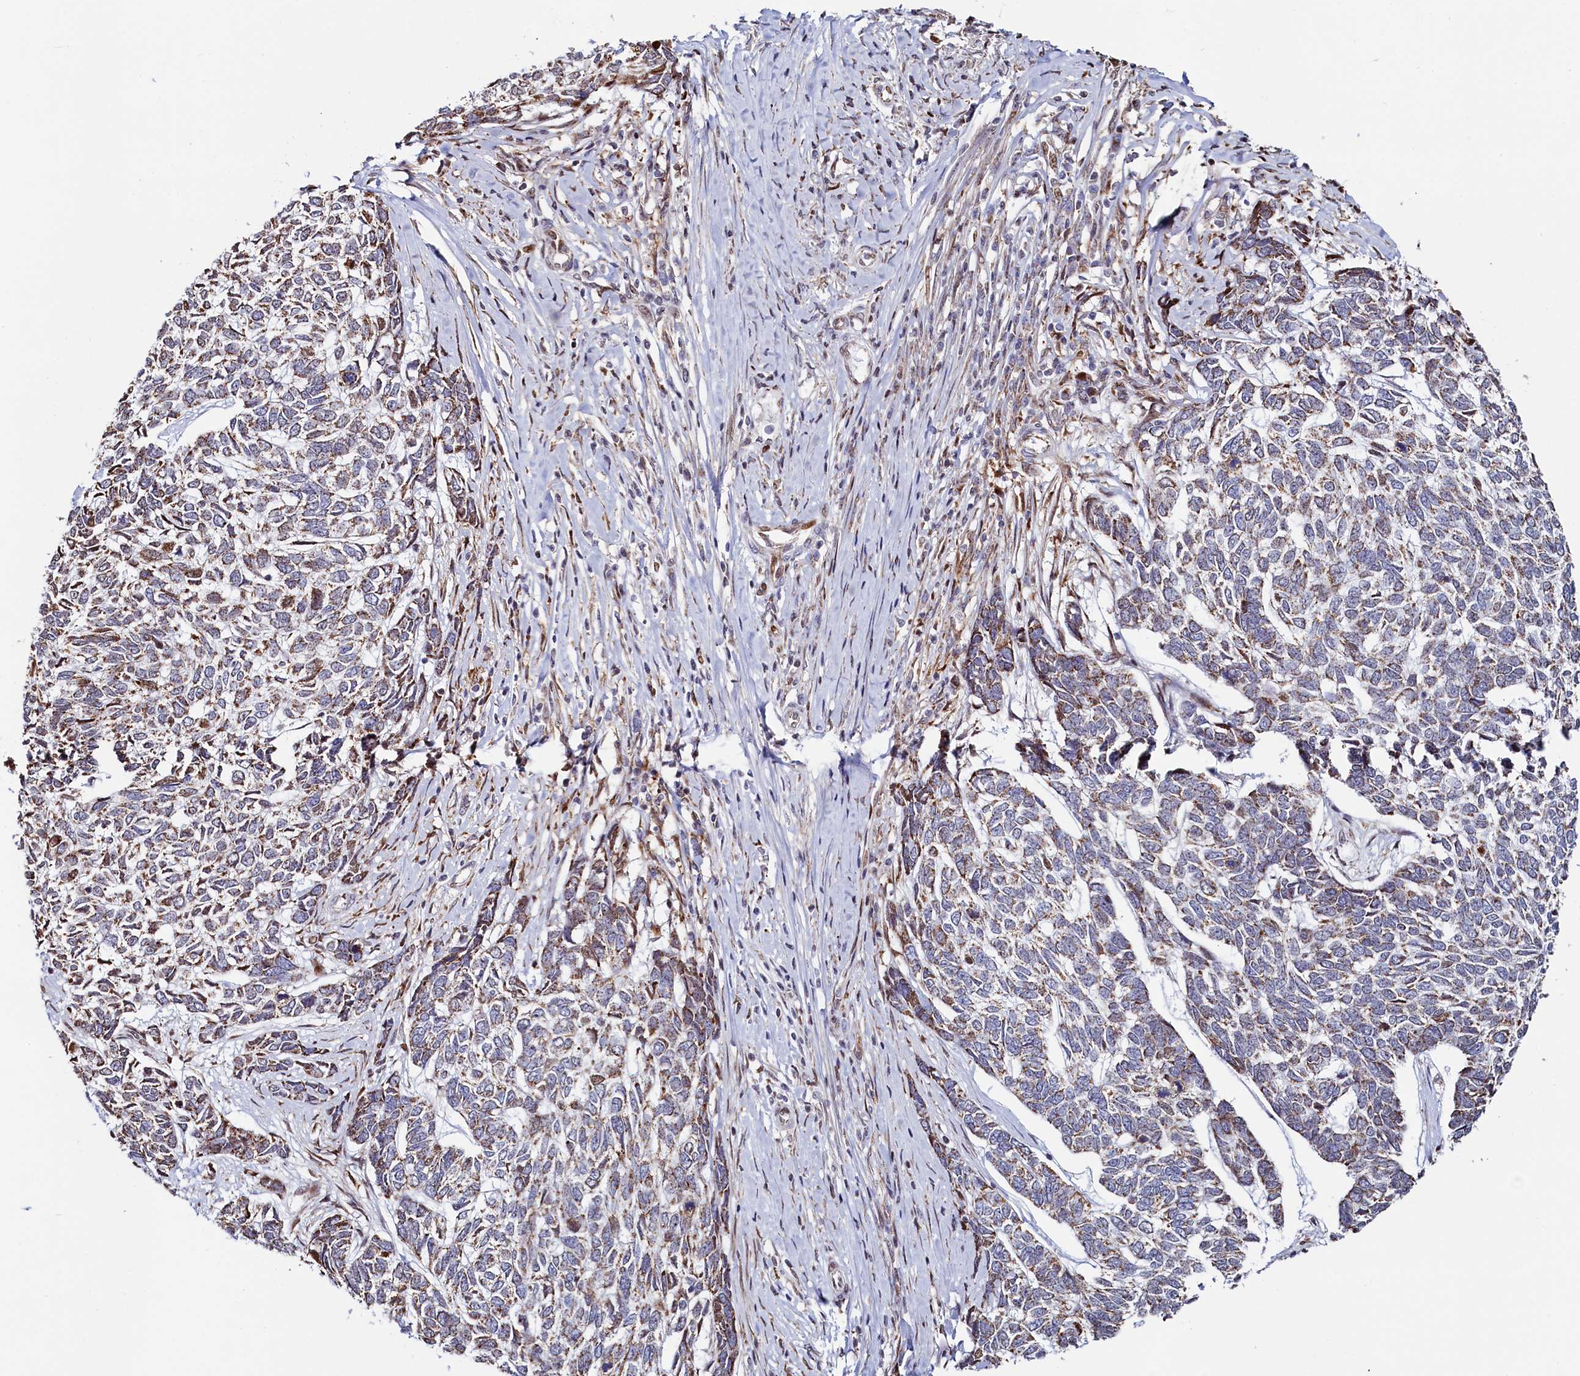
{"staining": {"intensity": "moderate", "quantity": ">75%", "location": "cytoplasmic/membranous"}, "tissue": "skin cancer", "cell_type": "Tumor cells", "image_type": "cancer", "snomed": [{"axis": "morphology", "description": "Basal cell carcinoma"}, {"axis": "topography", "description": "Skin"}], "caption": "Protein expression analysis of human skin cancer (basal cell carcinoma) reveals moderate cytoplasmic/membranous positivity in approximately >75% of tumor cells. (Brightfield microscopy of DAB IHC at high magnification).", "gene": "HDGFL3", "patient": {"sex": "female", "age": 65}}